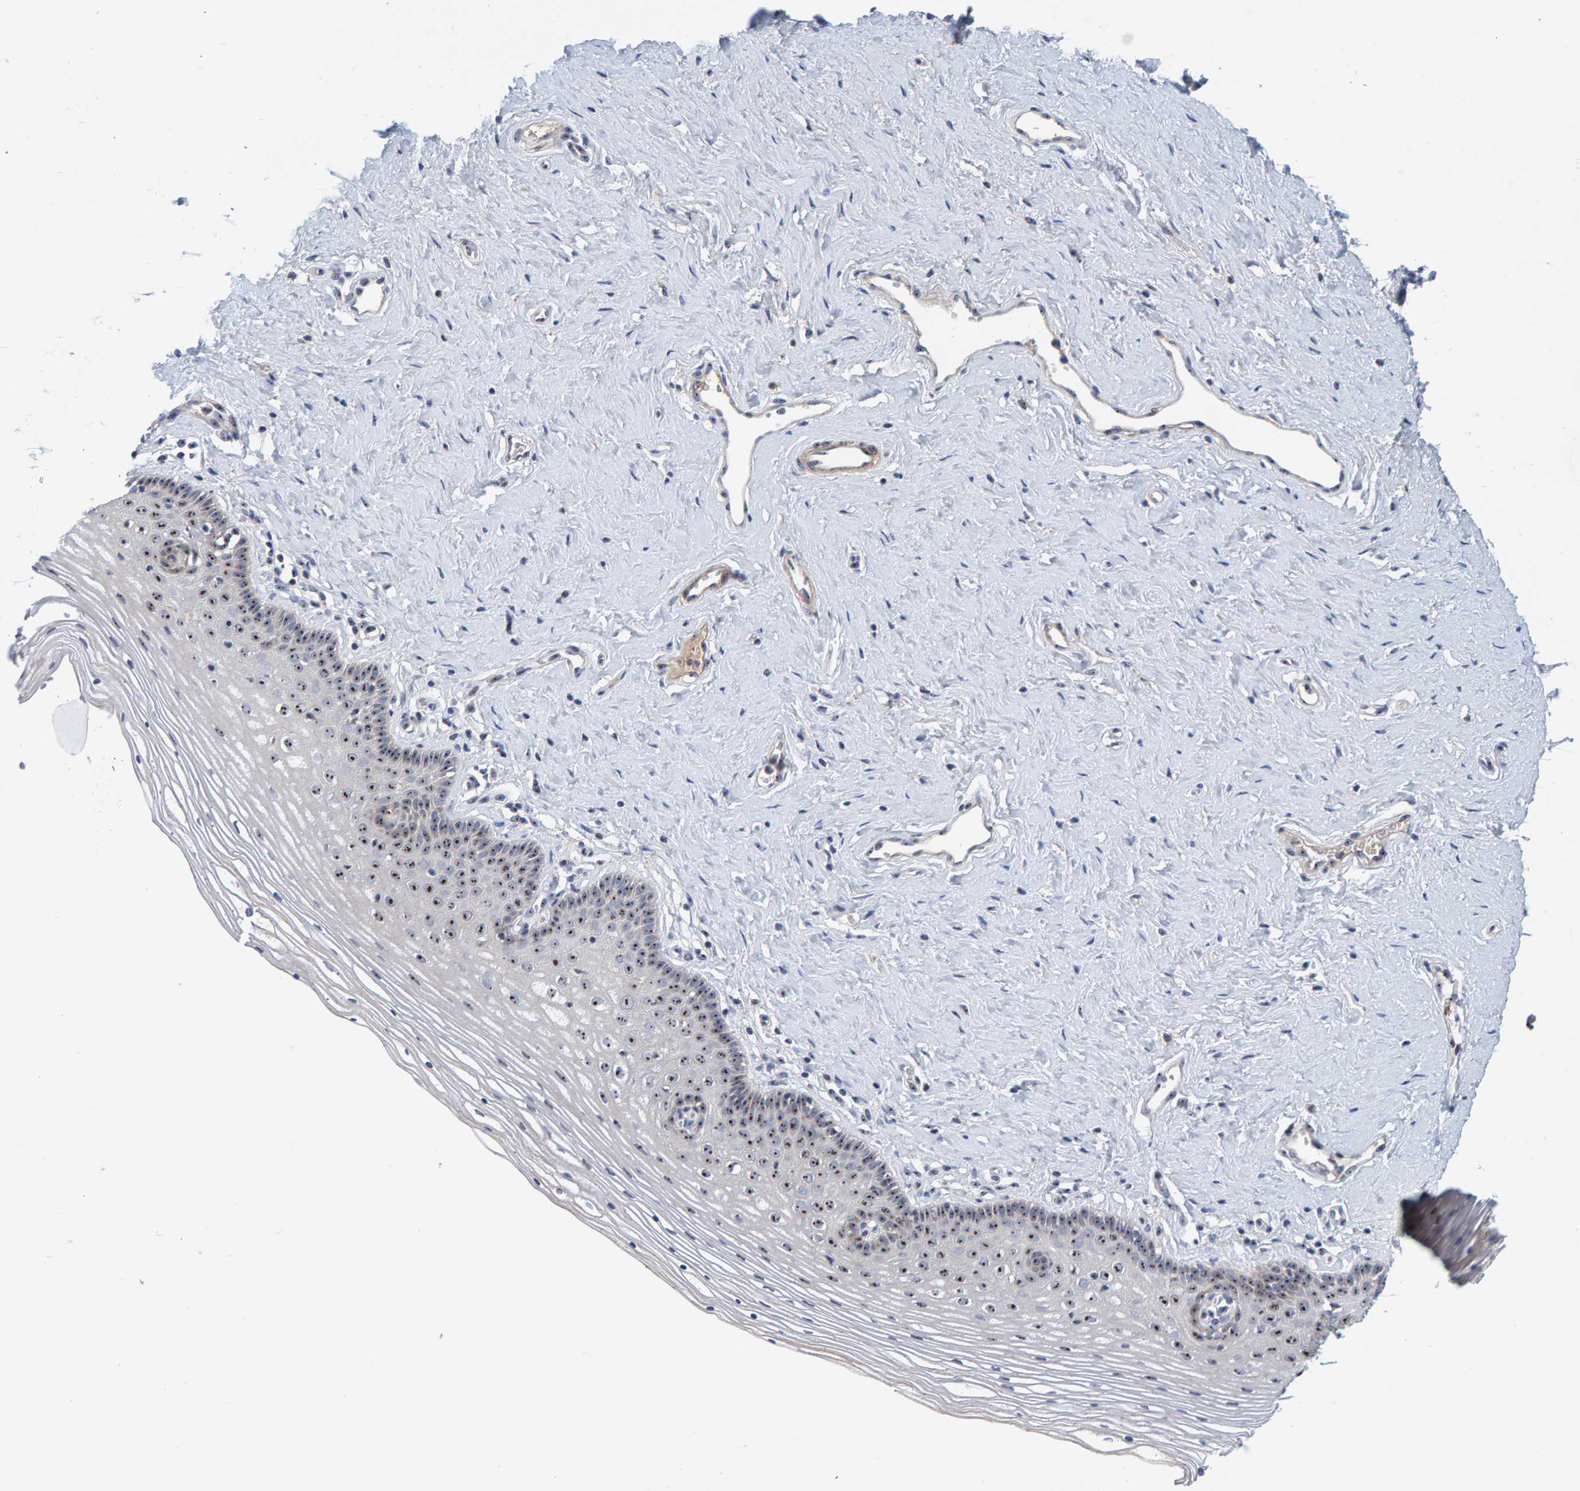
{"staining": {"intensity": "strong", "quantity": ">75%", "location": "nuclear"}, "tissue": "vagina", "cell_type": "Squamous epithelial cells", "image_type": "normal", "snomed": [{"axis": "morphology", "description": "Normal tissue, NOS"}, {"axis": "topography", "description": "Vagina"}], "caption": "Immunohistochemistry micrograph of benign vagina stained for a protein (brown), which displays high levels of strong nuclear staining in about >75% of squamous epithelial cells.", "gene": "NOL11", "patient": {"sex": "female", "age": 32}}